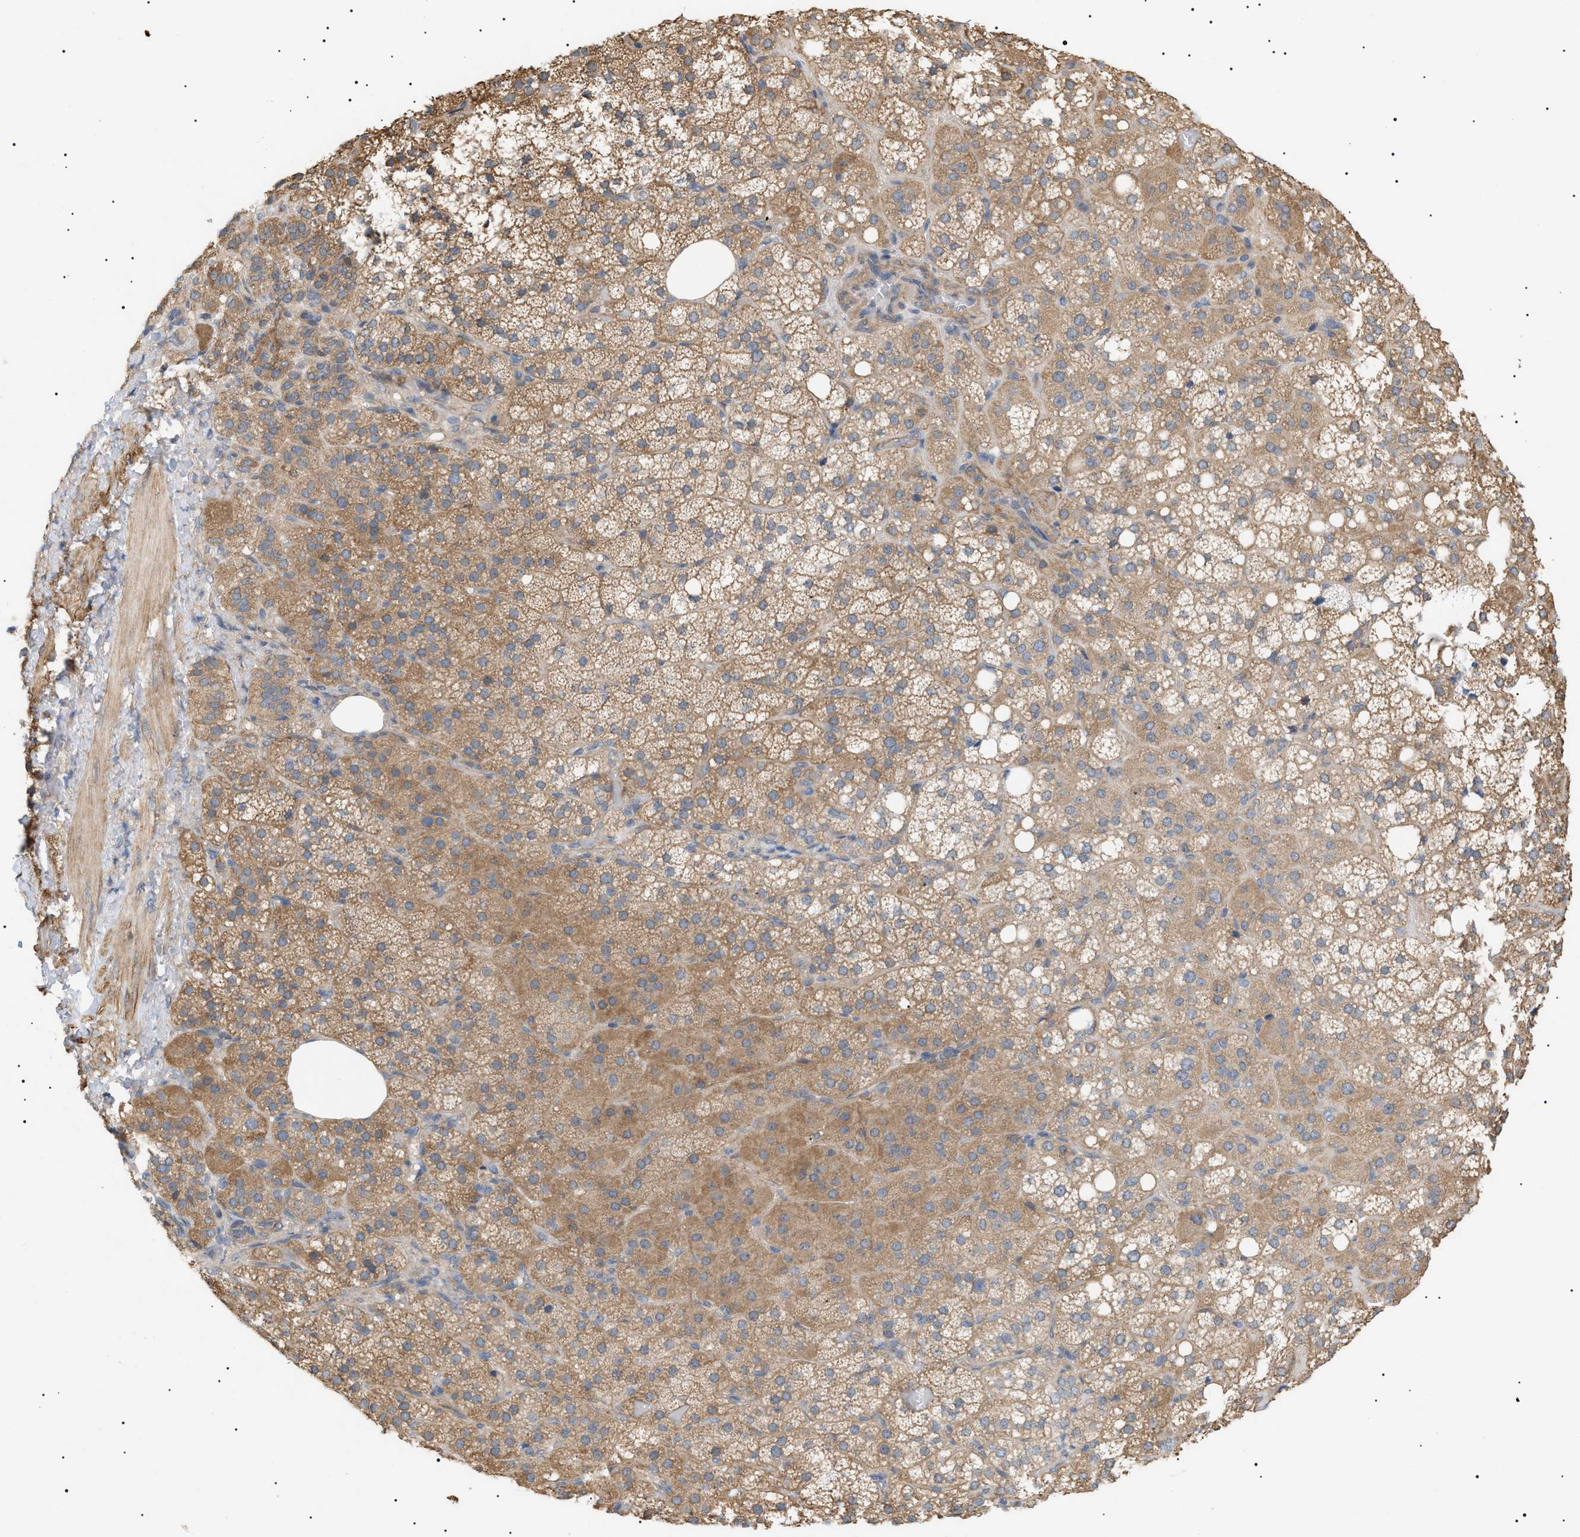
{"staining": {"intensity": "moderate", "quantity": ">75%", "location": "cytoplasmic/membranous"}, "tissue": "adrenal gland", "cell_type": "Glandular cells", "image_type": "normal", "snomed": [{"axis": "morphology", "description": "Normal tissue, NOS"}, {"axis": "topography", "description": "Adrenal gland"}], "caption": "Immunohistochemical staining of unremarkable human adrenal gland shows moderate cytoplasmic/membranous protein staining in about >75% of glandular cells. Using DAB (3,3'-diaminobenzidine) (brown) and hematoxylin (blue) stains, captured at high magnification using brightfield microscopy.", "gene": "IRS2", "patient": {"sex": "female", "age": 59}}